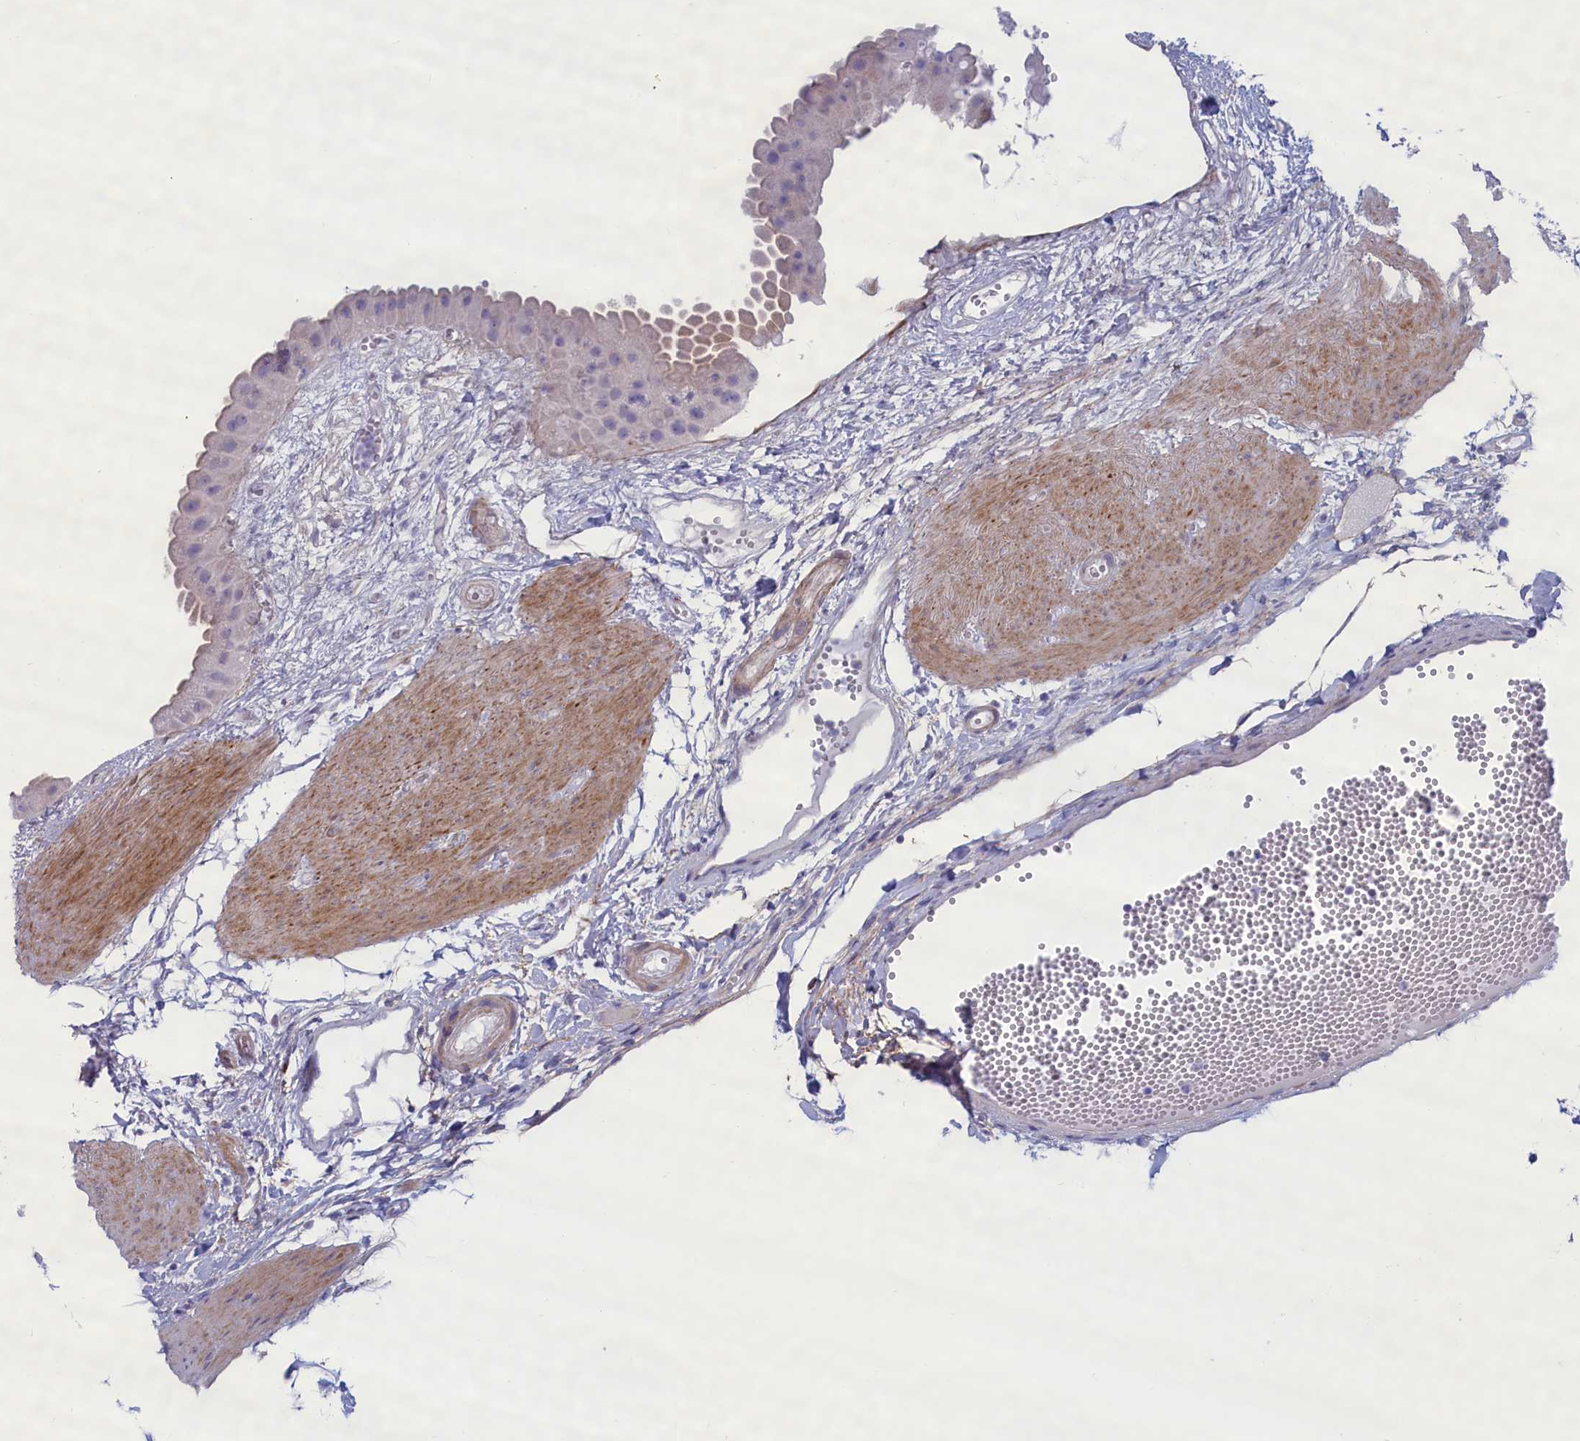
{"staining": {"intensity": "negative", "quantity": "none", "location": "none"}, "tissue": "gallbladder", "cell_type": "Glandular cells", "image_type": "normal", "snomed": [{"axis": "morphology", "description": "Normal tissue, NOS"}, {"axis": "topography", "description": "Gallbladder"}], "caption": "This is a image of immunohistochemistry staining of normal gallbladder, which shows no positivity in glandular cells.", "gene": "MPV17L2", "patient": {"sex": "female", "age": 64}}